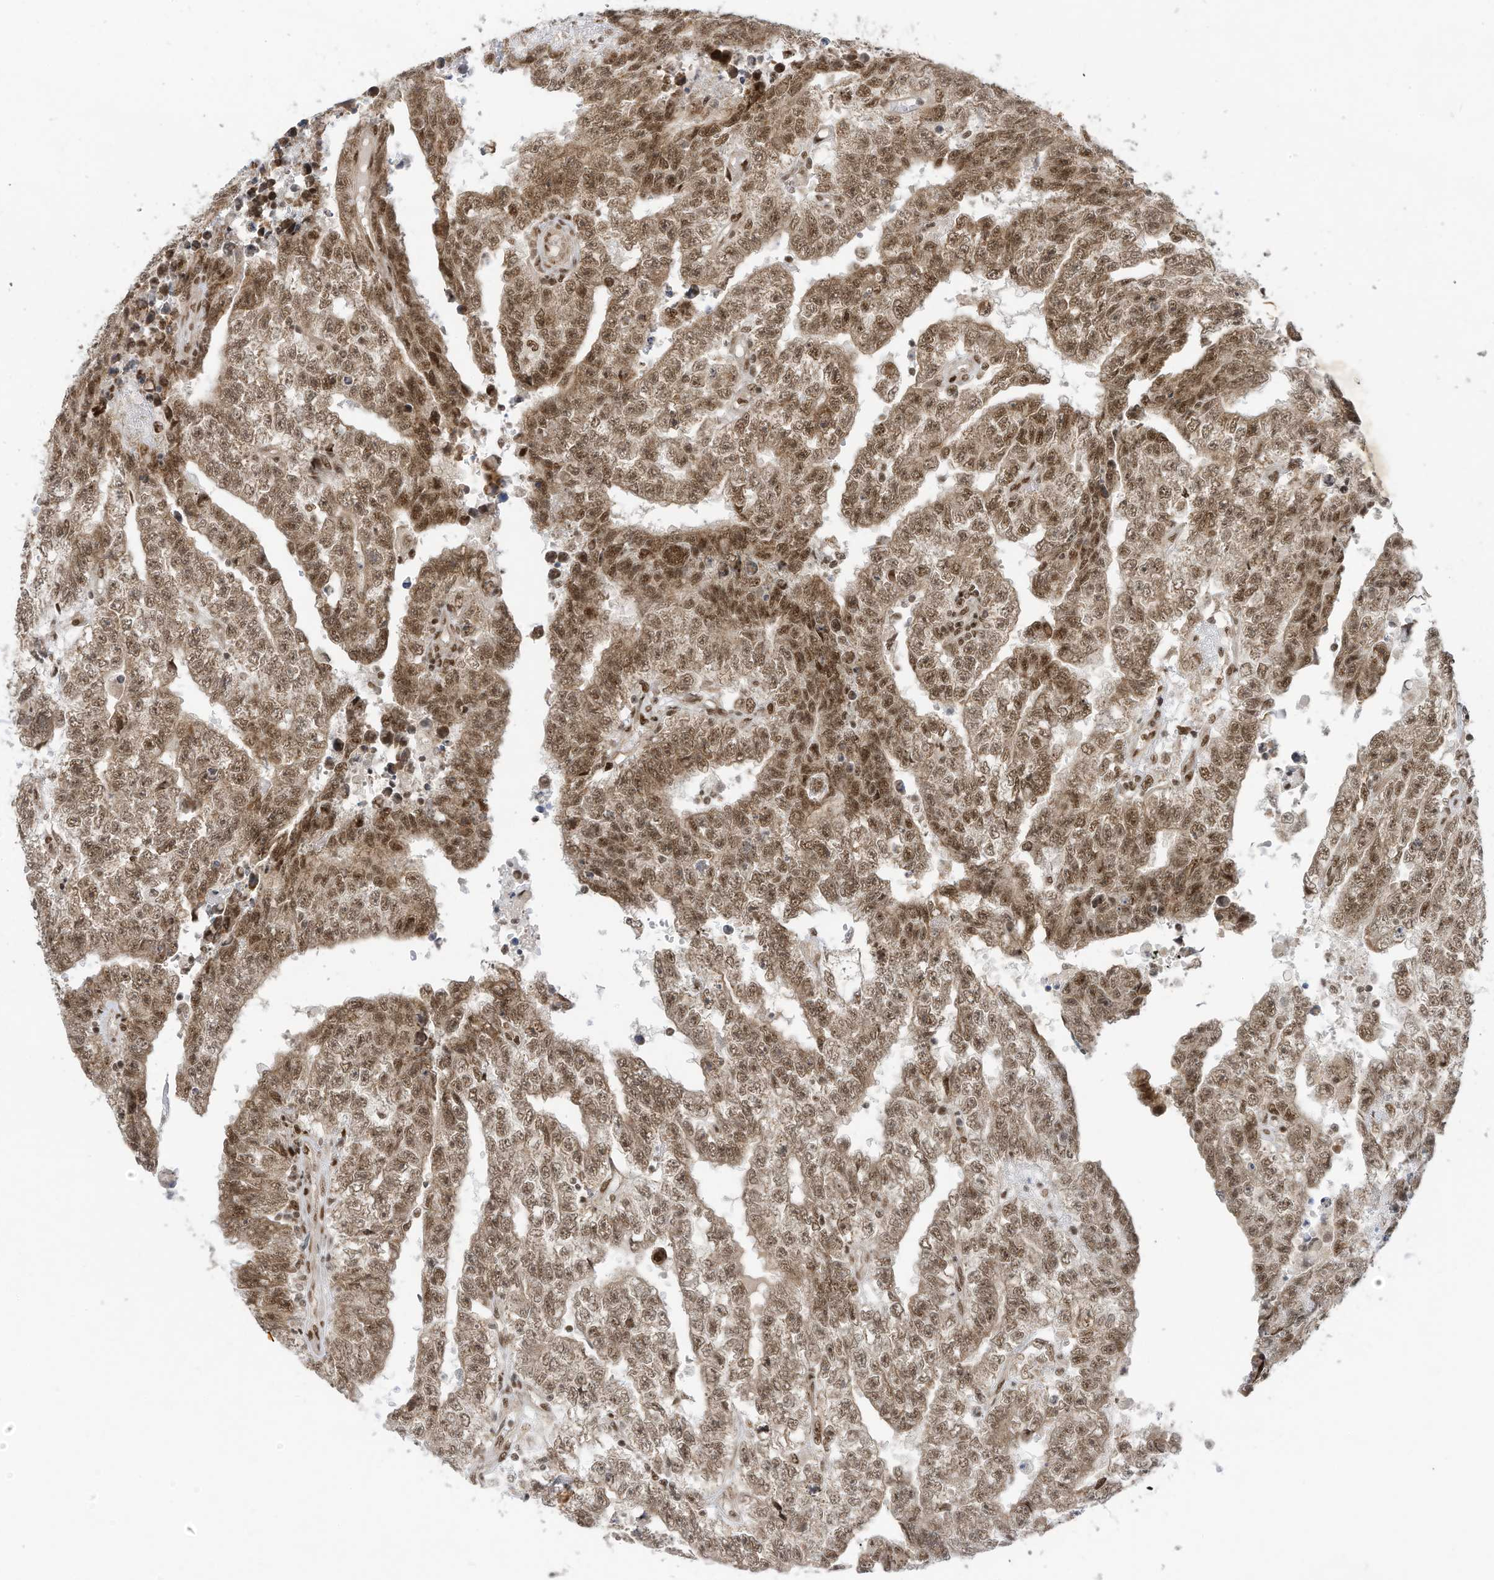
{"staining": {"intensity": "moderate", "quantity": ">75%", "location": "cytoplasmic/membranous,nuclear"}, "tissue": "testis cancer", "cell_type": "Tumor cells", "image_type": "cancer", "snomed": [{"axis": "morphology", "description": "Carcinoma, Embryonal, NOS"}, {"axis": "topography", "description": "Testis"}], "caption": "Embryonal carcinoma (testis) stained with DAB immunohistochemistry shows medium levels of moderate cytoplasmic/membranous and nuclear staining in approximately >75% of tumor cells.", "gene": "AURKAIP1", "patient": {"sex": "male", "age": 25}}